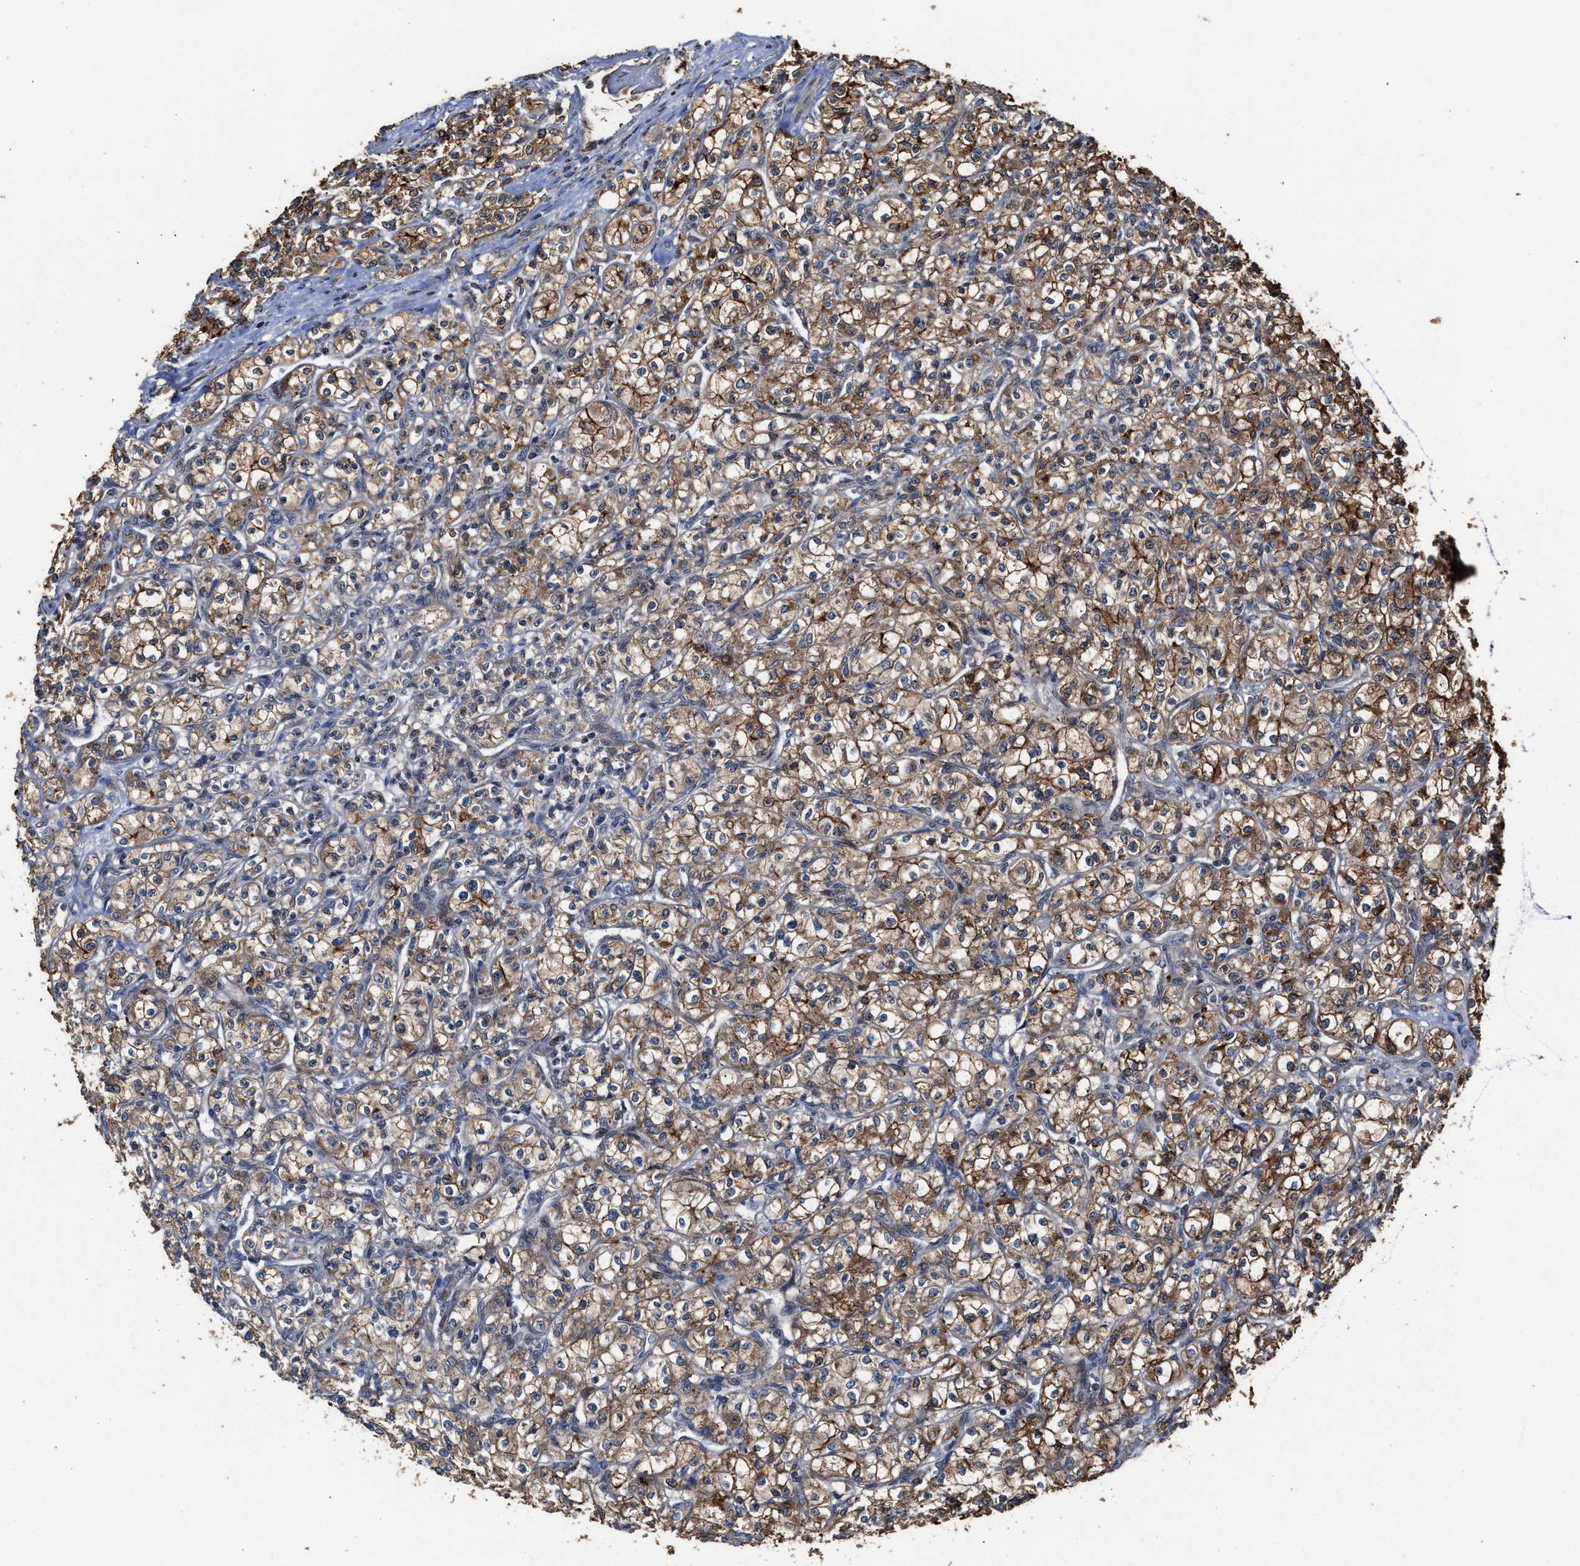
{"staining": {"intensity": "moderate", "quantity": ">75%", "location": "cytoplasmic/membranous"}, "tissue": "renal cancer", "cell_type": "Tumor cells", "image_type": "cancer", "snomed": [{"axis": "morphology", "description": "Adenocarcinoma, NOS"}, {"axis": "topography", "description": "Kidney"}], "caption": "A histopathology image of human renal cancer stained for a protein exhibits moderate cytoplasmic/membranous brown staining in tumor cells. (Brightfield microscopy of DAB IHC at high magnification).", "gene": "ZNHIT6", "patient": {"sex": "male", "age": 77}}